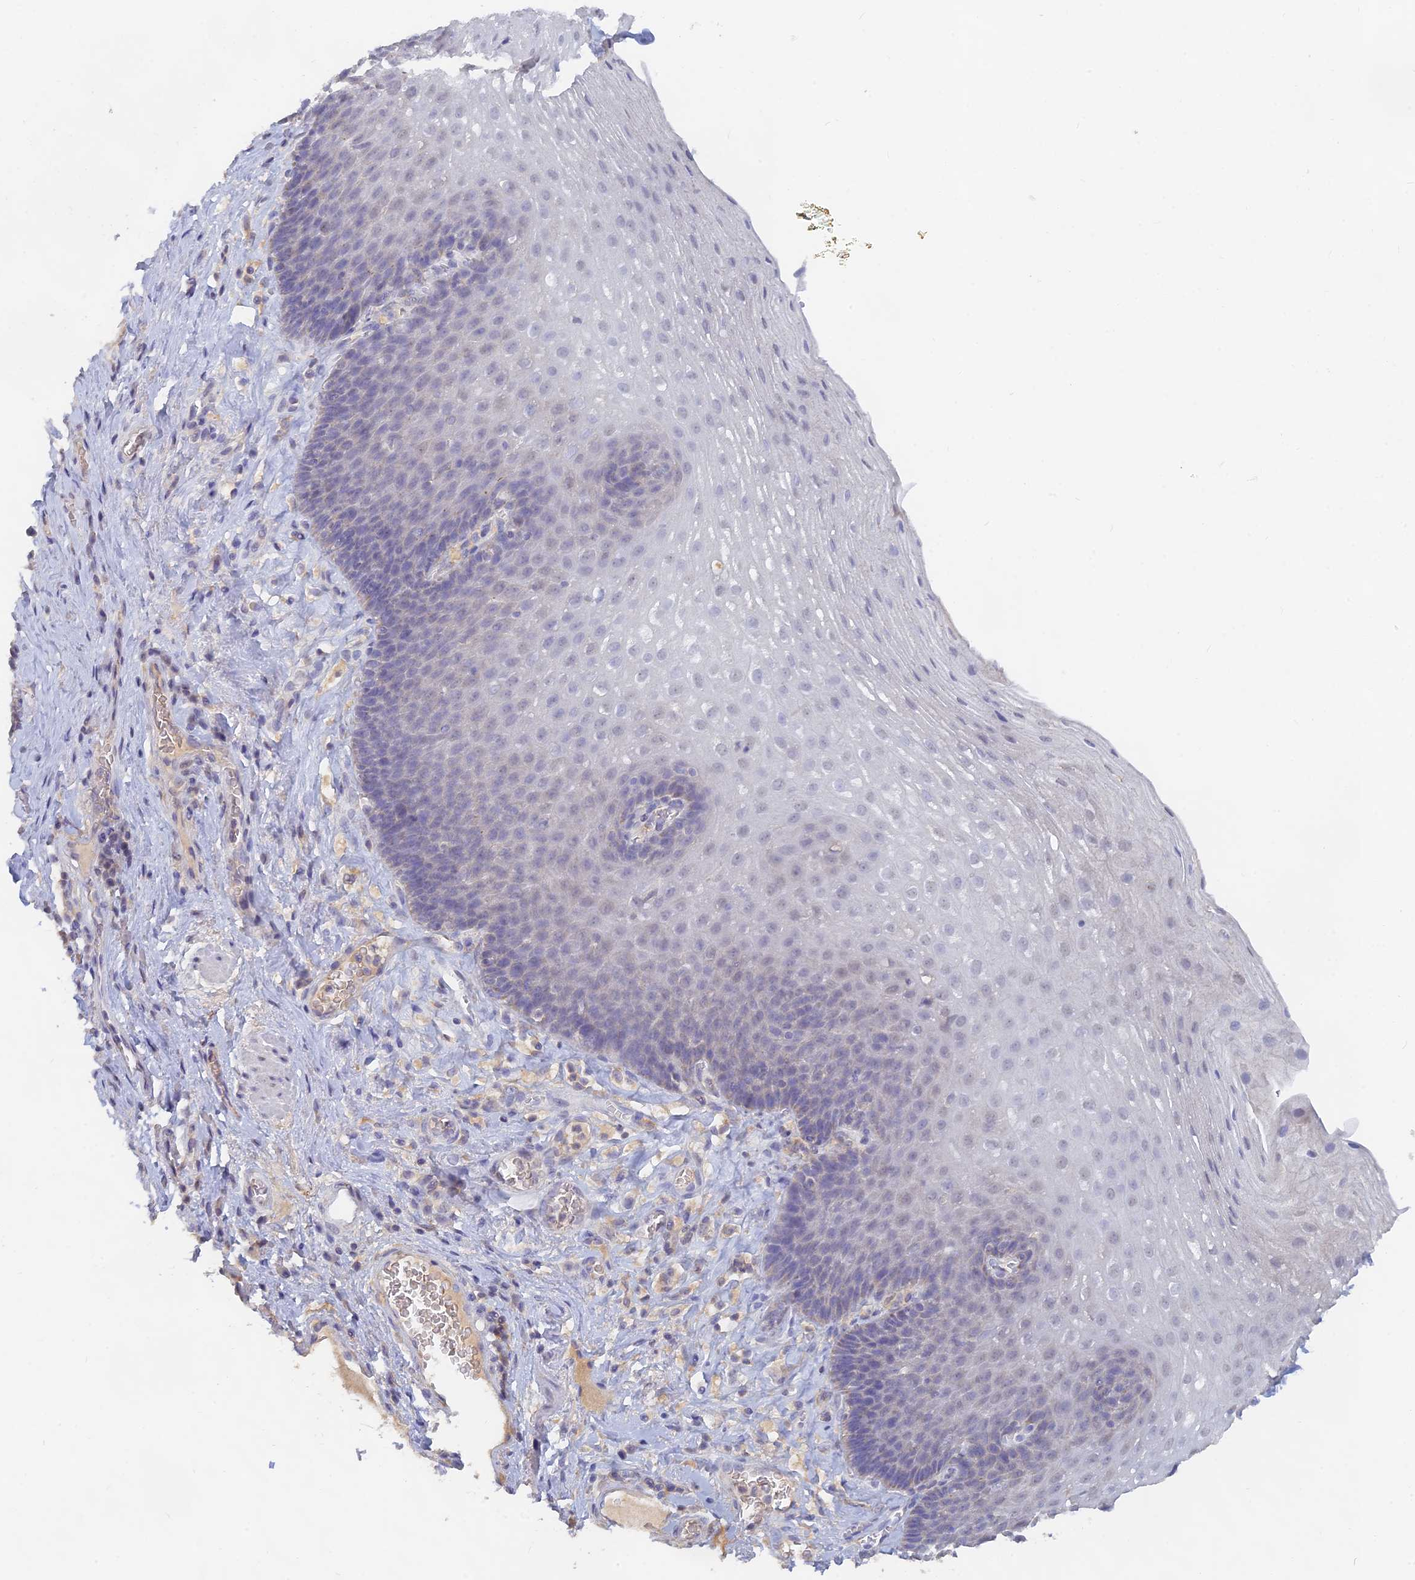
{"staining": {"intensity": "weak", "quantity": "<25%", "location": "cytoplasmic/membranous"}, "tissue": "esophagus", "cell_type": "Squamous epithelial cells", "image_type": "normal", "snomed": [{"axis": "morphology", "description": "Normal tissue, NOS"}, {"axis": "topography", "description": "Esophagus"}], "caption": "A photomicrograph of human esophagus is negative for staining in squamous epithelial cells.", "gene": "LRIF1", "patient": {"sex": "female", "age": 66}}